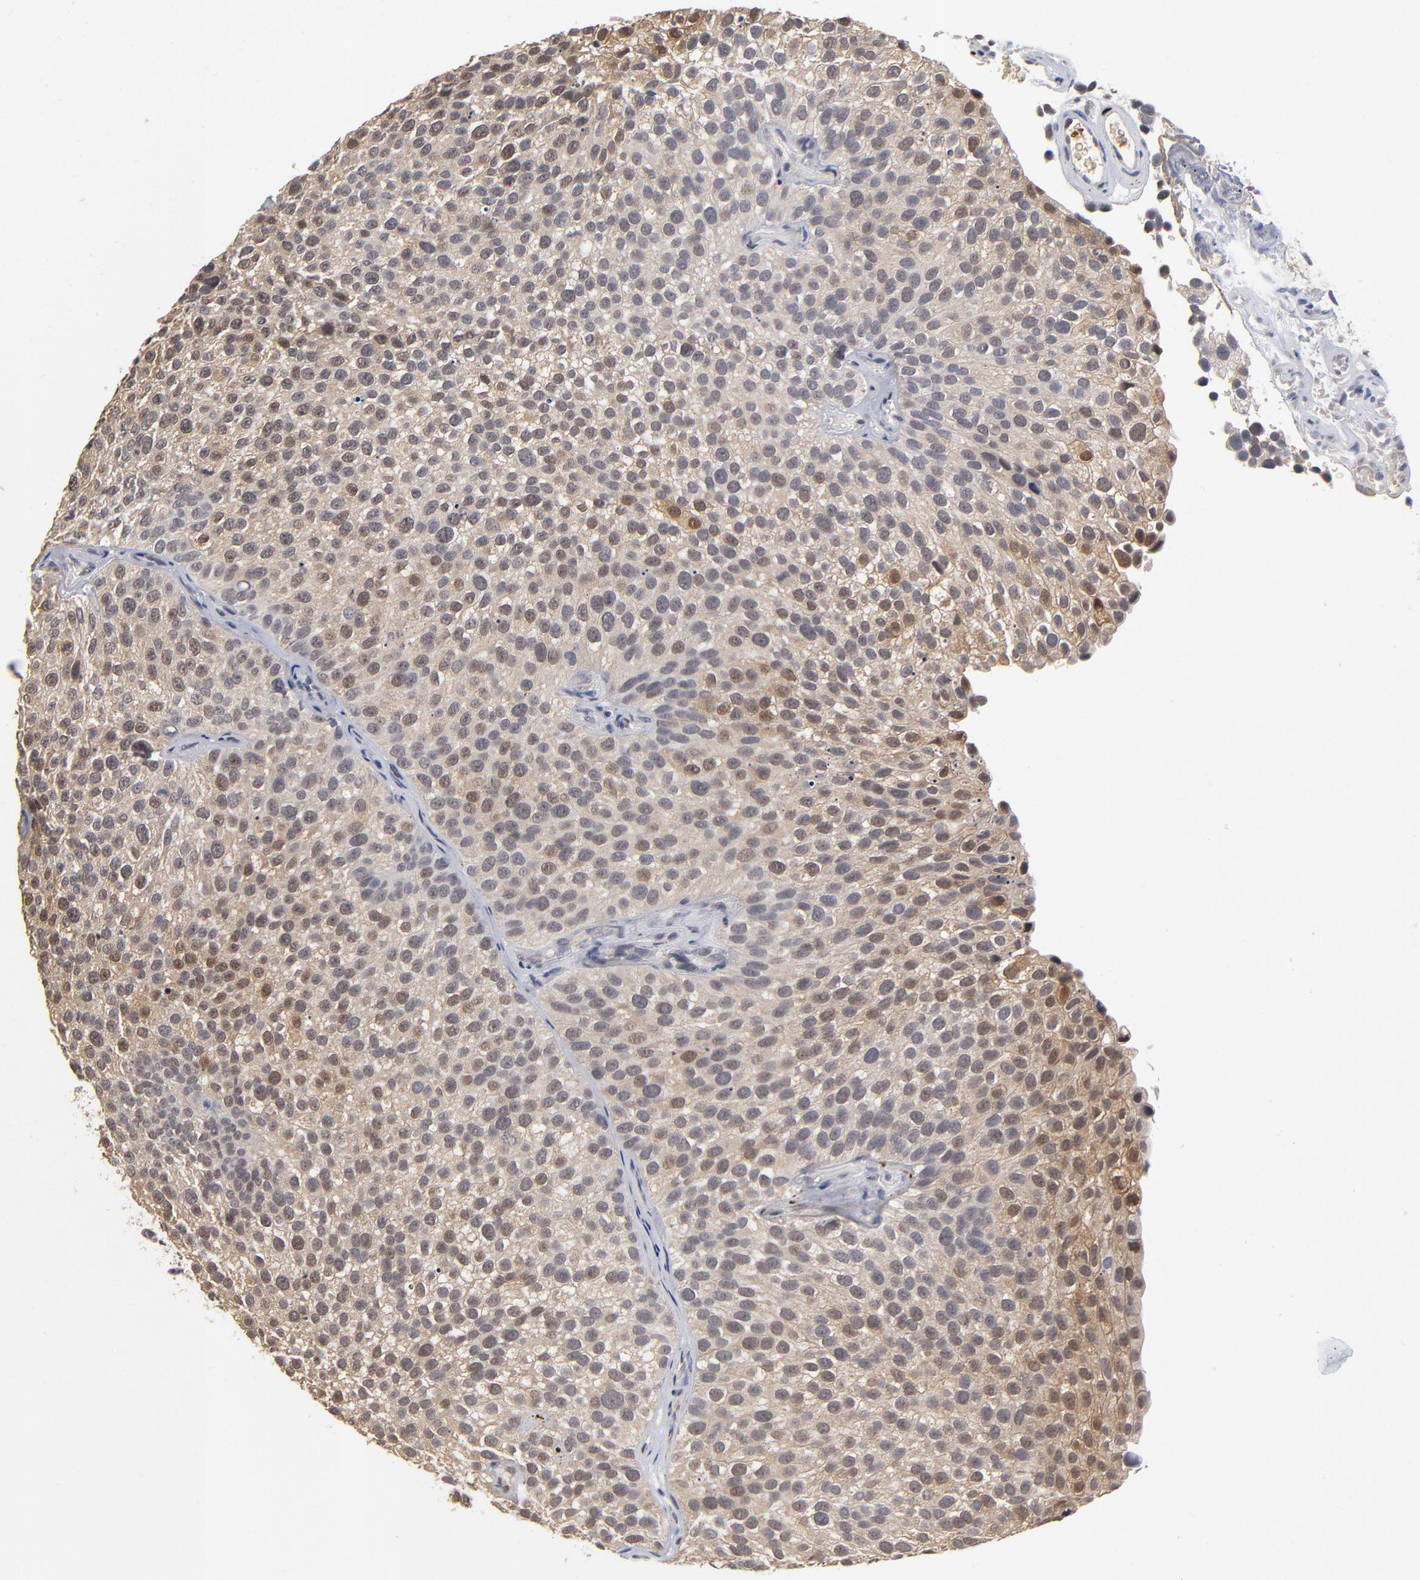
{"staining": {"intensity": "weak", "quantity": ">75%", "location": "cytoplasmic/membranous,nuclear"}, "tissue": "urothelial cancer", "cell_type": "Tumor cells", "image_type": "cancer", "snomed": [{"axis": "morphology", "description": "Urothelial carcinoma, High grade"}, {"axis": "topography", "description": "Urinary bladder"}], "caption": "A photomicrograph of urothelial cancer stained for a protein exhibits weak cytoplasmic/membranous and nuclear brown staining in tumor cells.", "gene": "WSB1", "patient": {"sex": "male", "age": 72}}